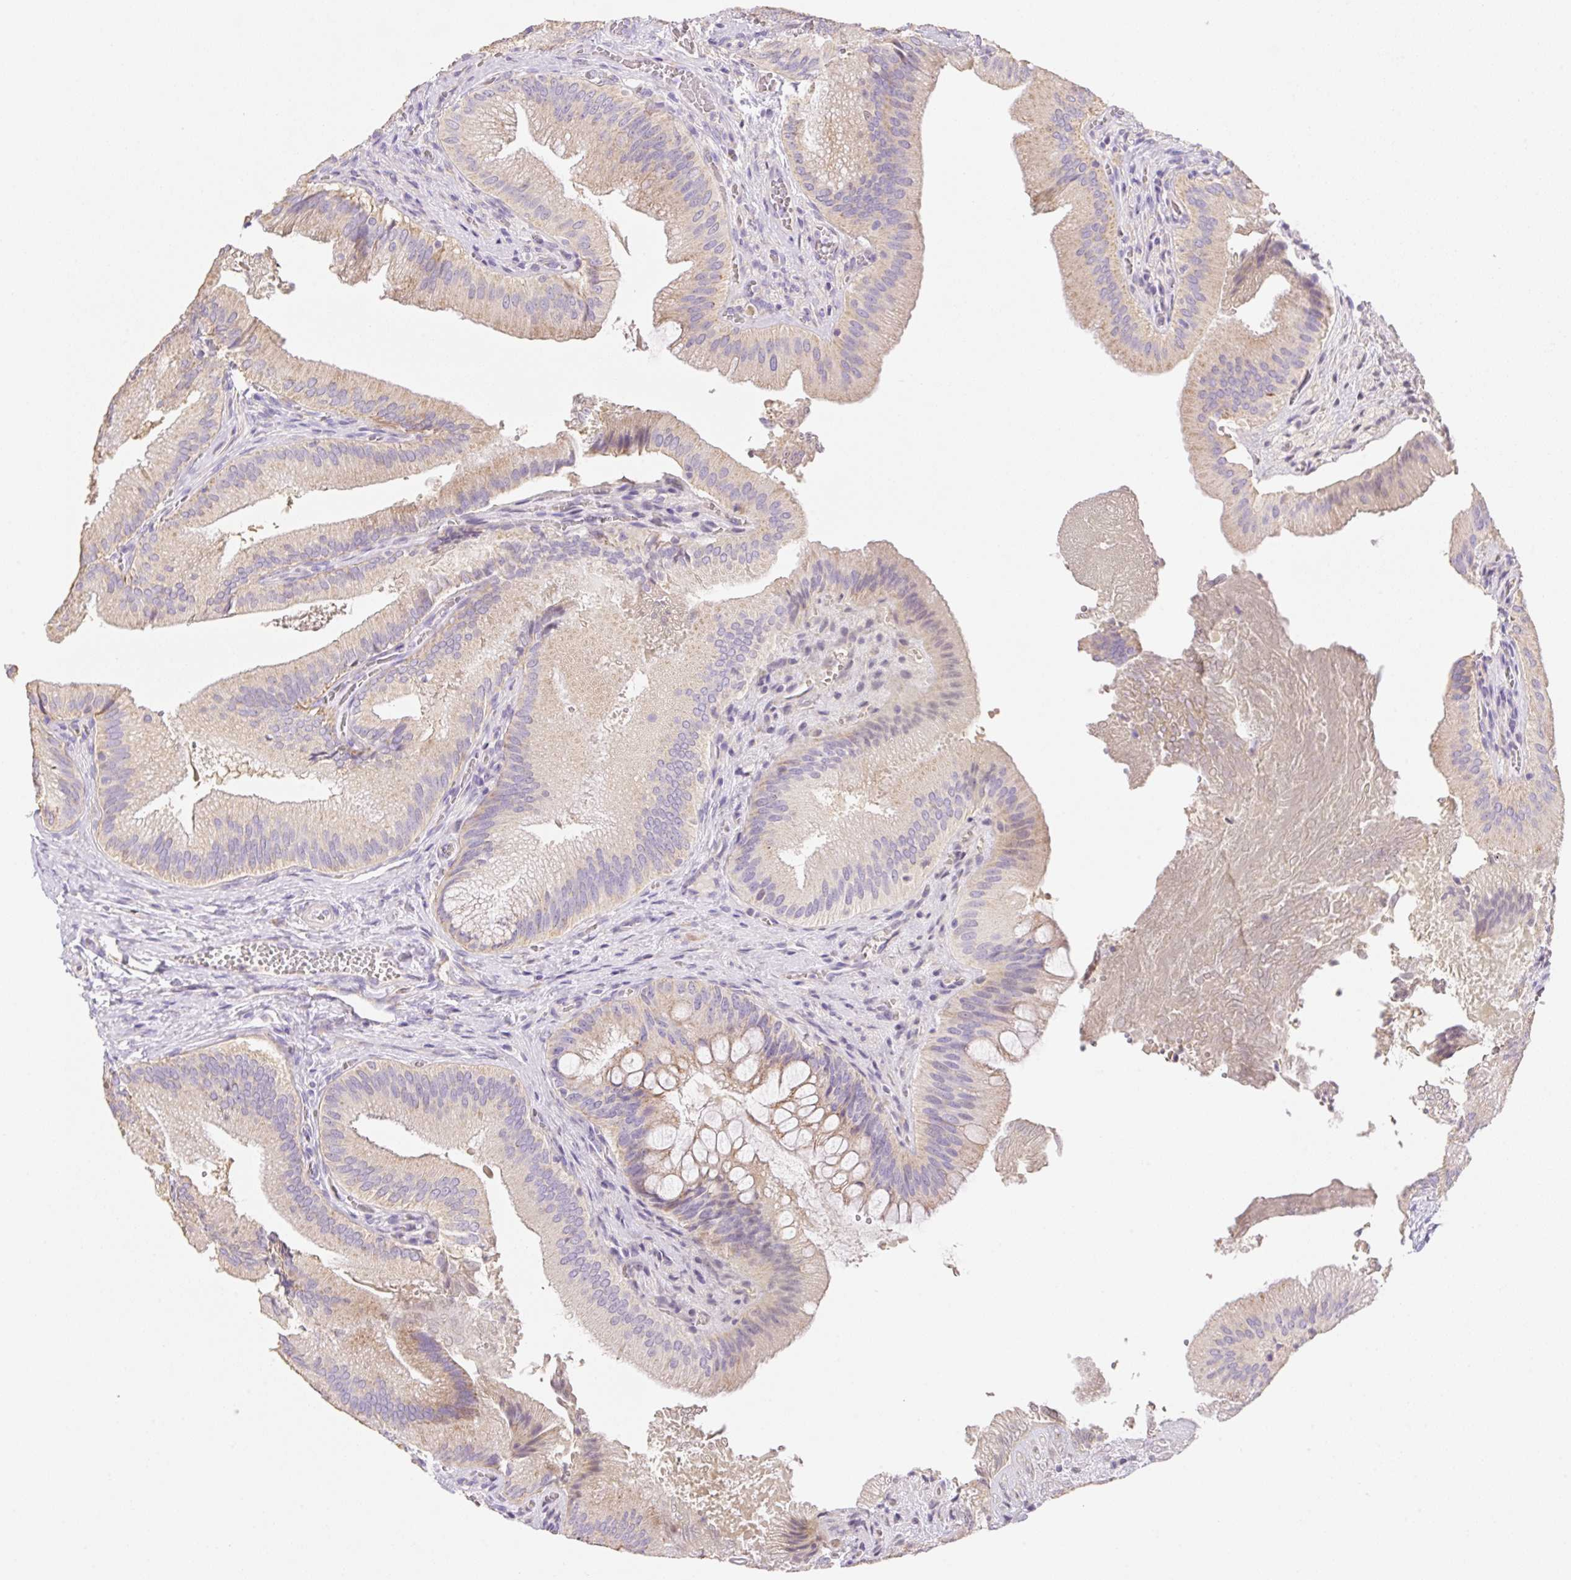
{"staining": {"intensity": "moderate", "quantity": "25%-75%", "location": "cytoplasmic/membranous"}, "tissue": "gallbladder", "cell_type": "Glandular cells", "image_type": "normal", "snomed": [{"axis": "morphology", "description": "Normal tissue, NOS"}, {"axis": "topography", "description": "Gallbladder"}], "caption": "About 25%-75% of glandular cells in benign gallbladder show moderate cytoplasmic/membranous protein staining as visualized by brown immunohistochemical staining.", "gene": "COPZ2", "patient": {"sex": "male", "age": 17}}